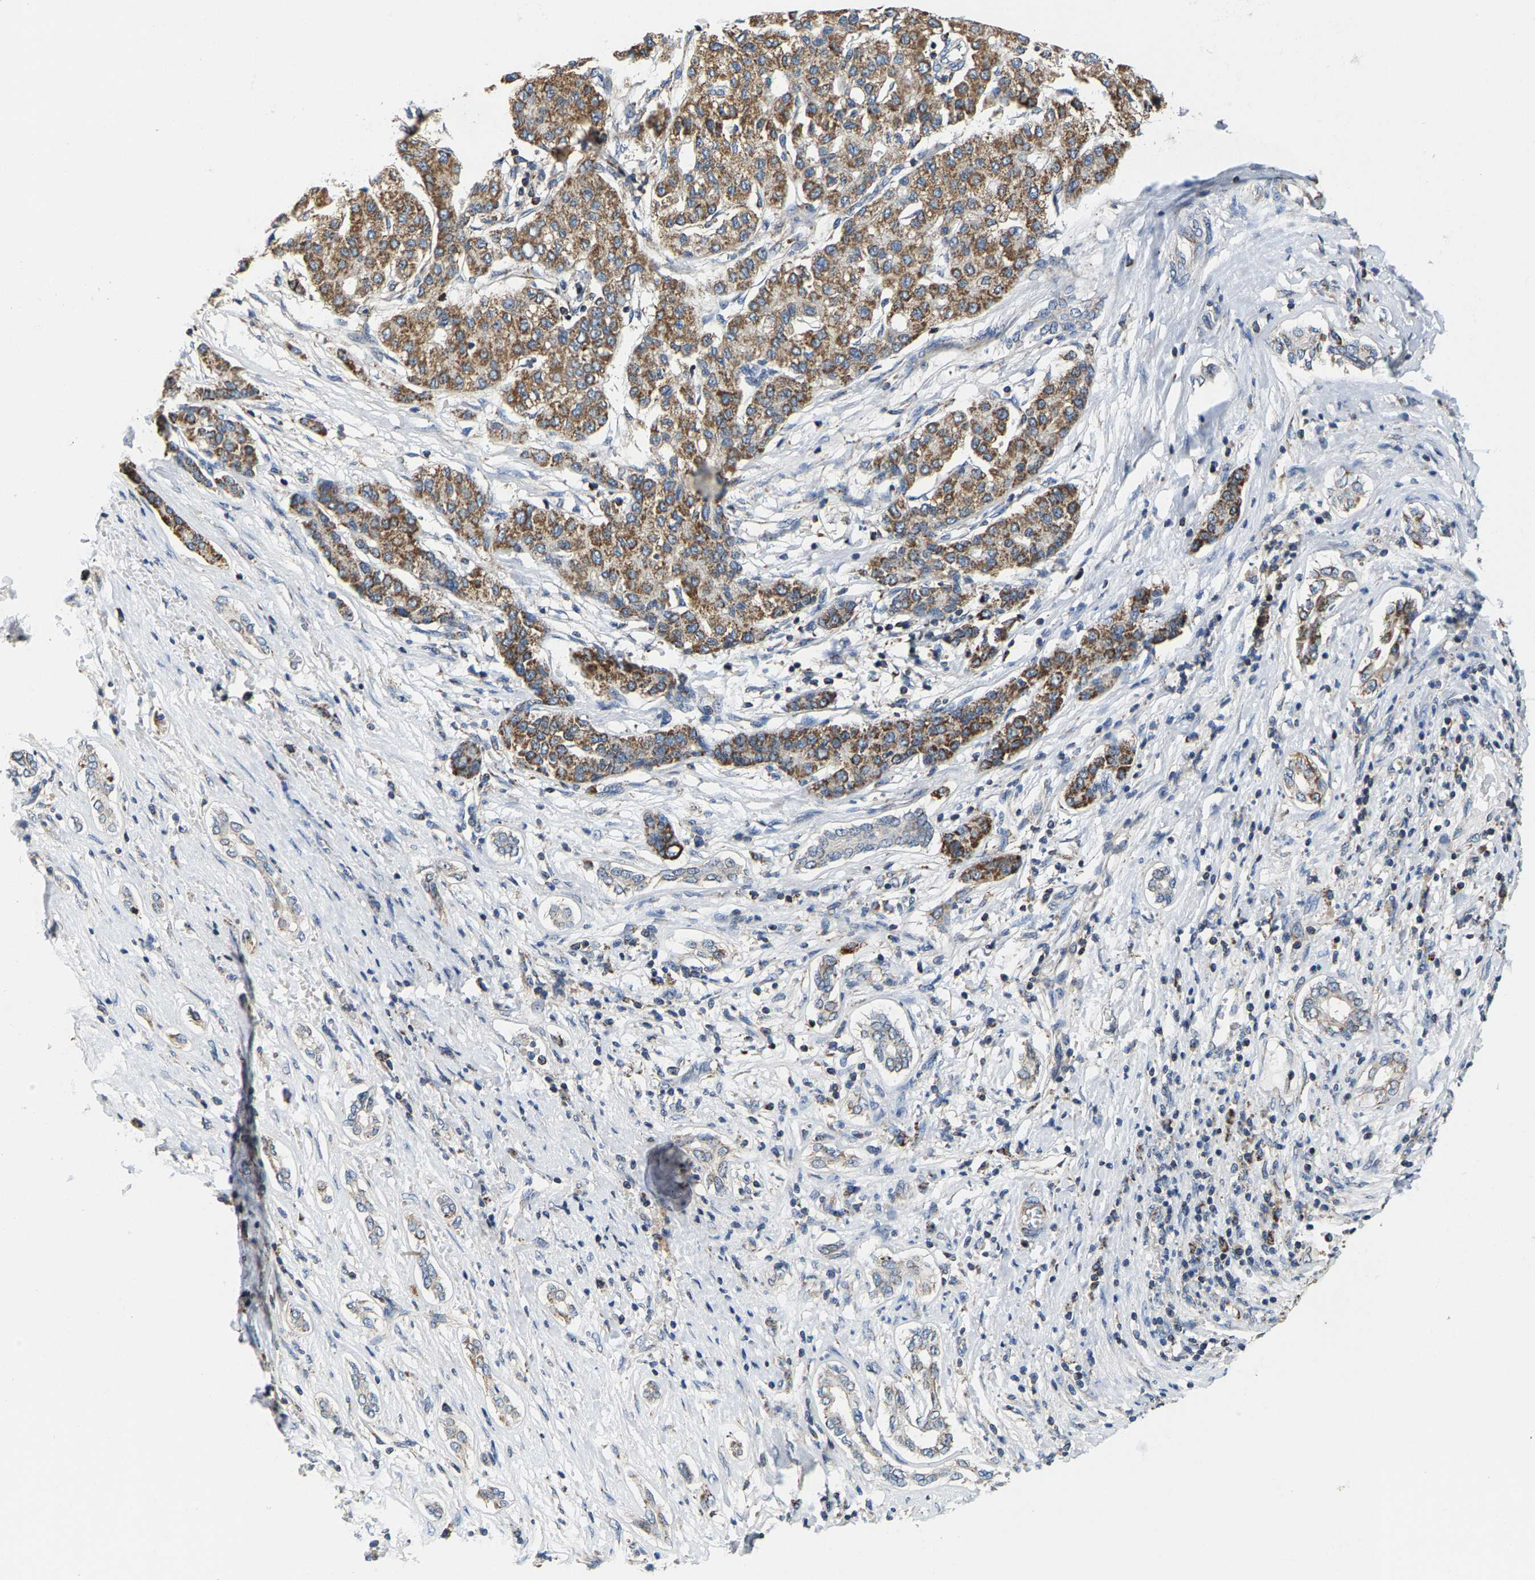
{"staining": {"intensity": "moderate", "quantity": ">75%", "location": "cytoplasmic/membranous"}, "tissue": "liver cancer", "cell_type": "Tumor cells", "image_type": "cancer", "snomed": [{"axis": "morphology", "description": "Carcinoma, Hepatocellular, NOS"}, {"axis": "topography", "description": "Liver"}], "caption": "Liver hepatocellular carcinoma stained with a protein marker exhibits moderate staining in tumor cells.", "gene": "SHMT2", "patient": {"sex": "male", "age": 65}}